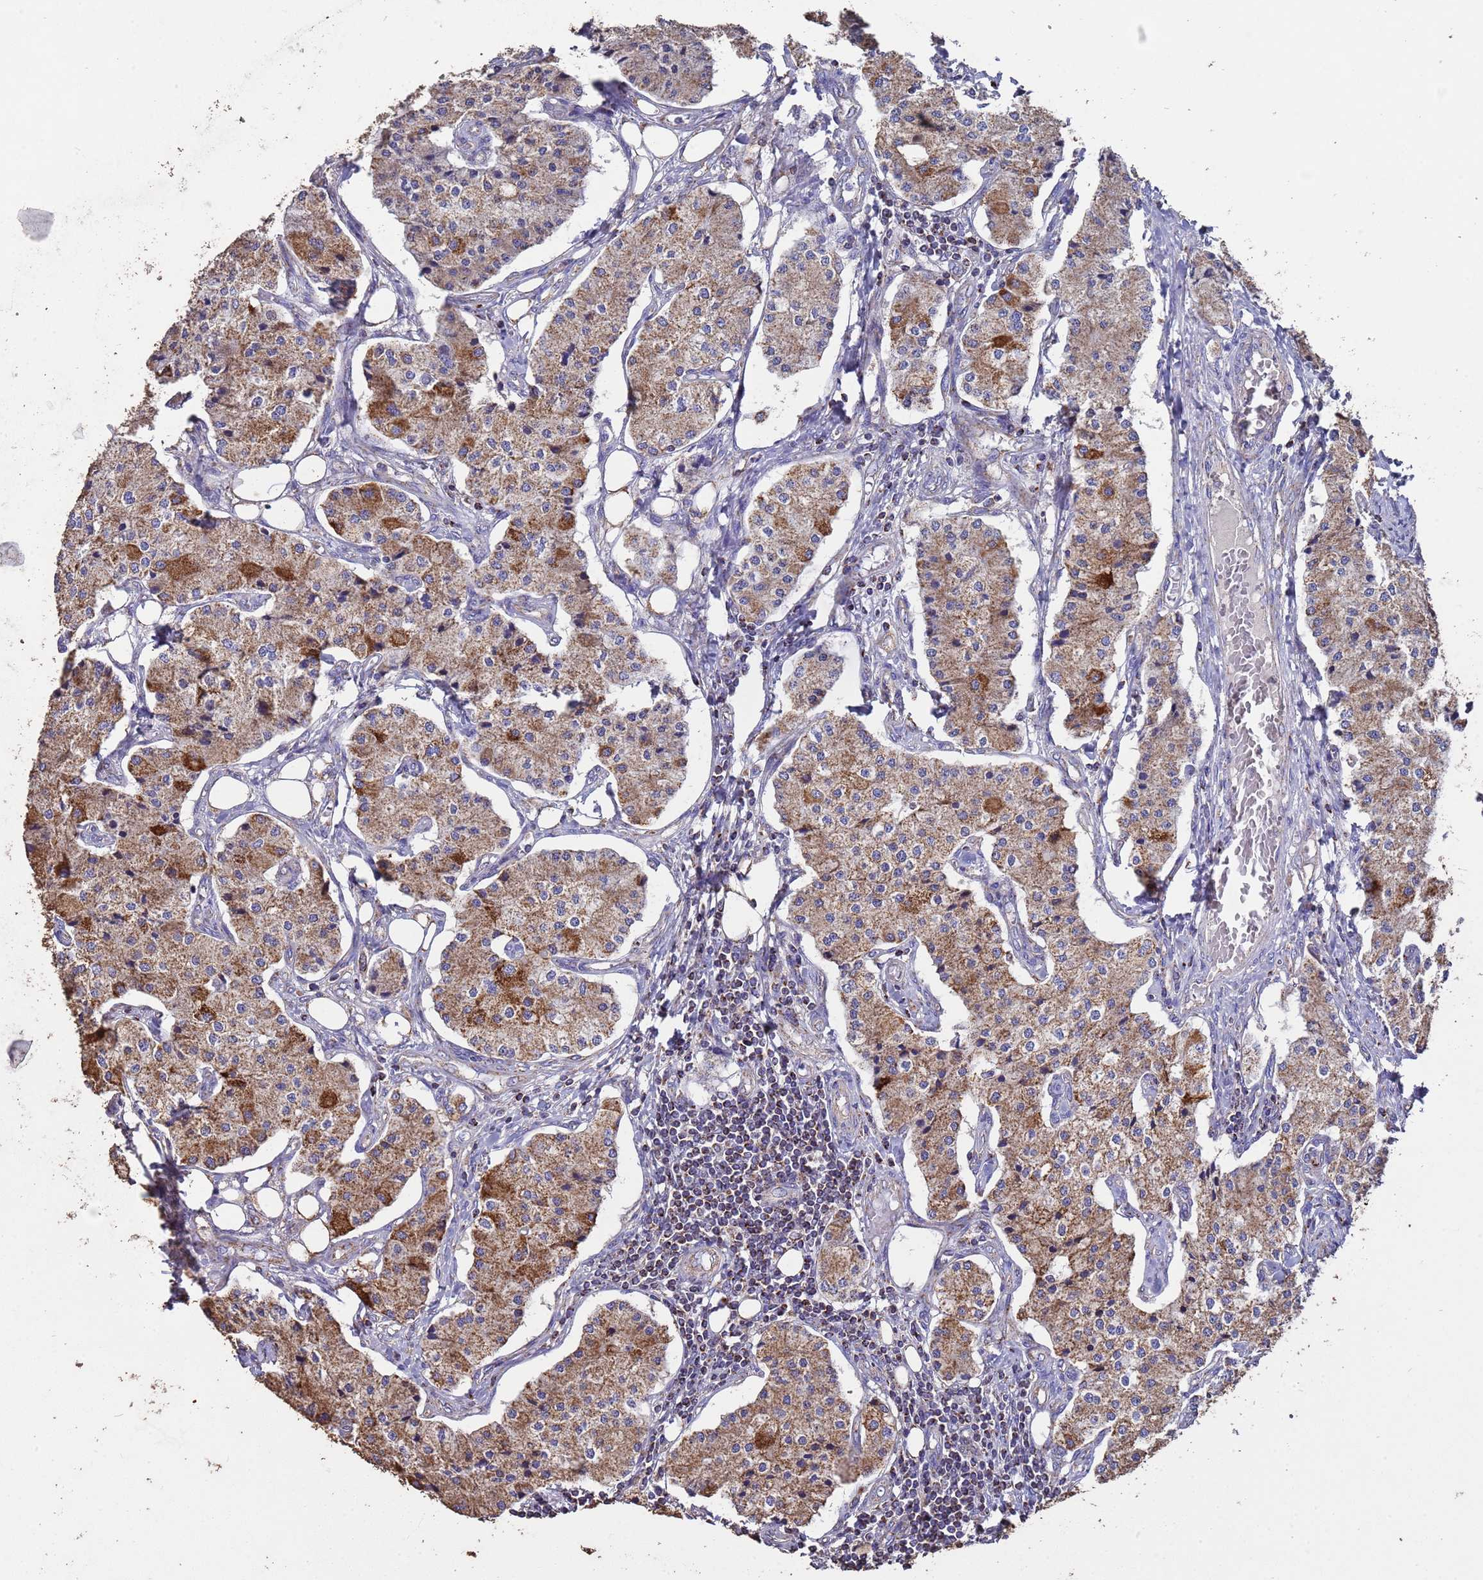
{"staining": {"intensity": "moderate", "quantity": ">75%", "location": "cytoplasmic/membranous"}, "tissue": "carcinoid", "cell_type": "Tumor cells", "image_type": "cancer", "snomed": [{"axis": "morphology", "description": "Carcinoid, malignant, NOS"}, {"axis": "topography", "description": "Colon"}], "caption": "Immunohistochemistry (DAB (3,3'-diaminobenzidine)) staining of human carcinoid demonstrates moderate cytoplasmic/membranous protein staining in approximately >75% of tumor cells. (Brightfield microscopy of DAB IHC at high magnification).", "gene": "ZNFX1", "patient": {"sex": "female", "age": 52}}